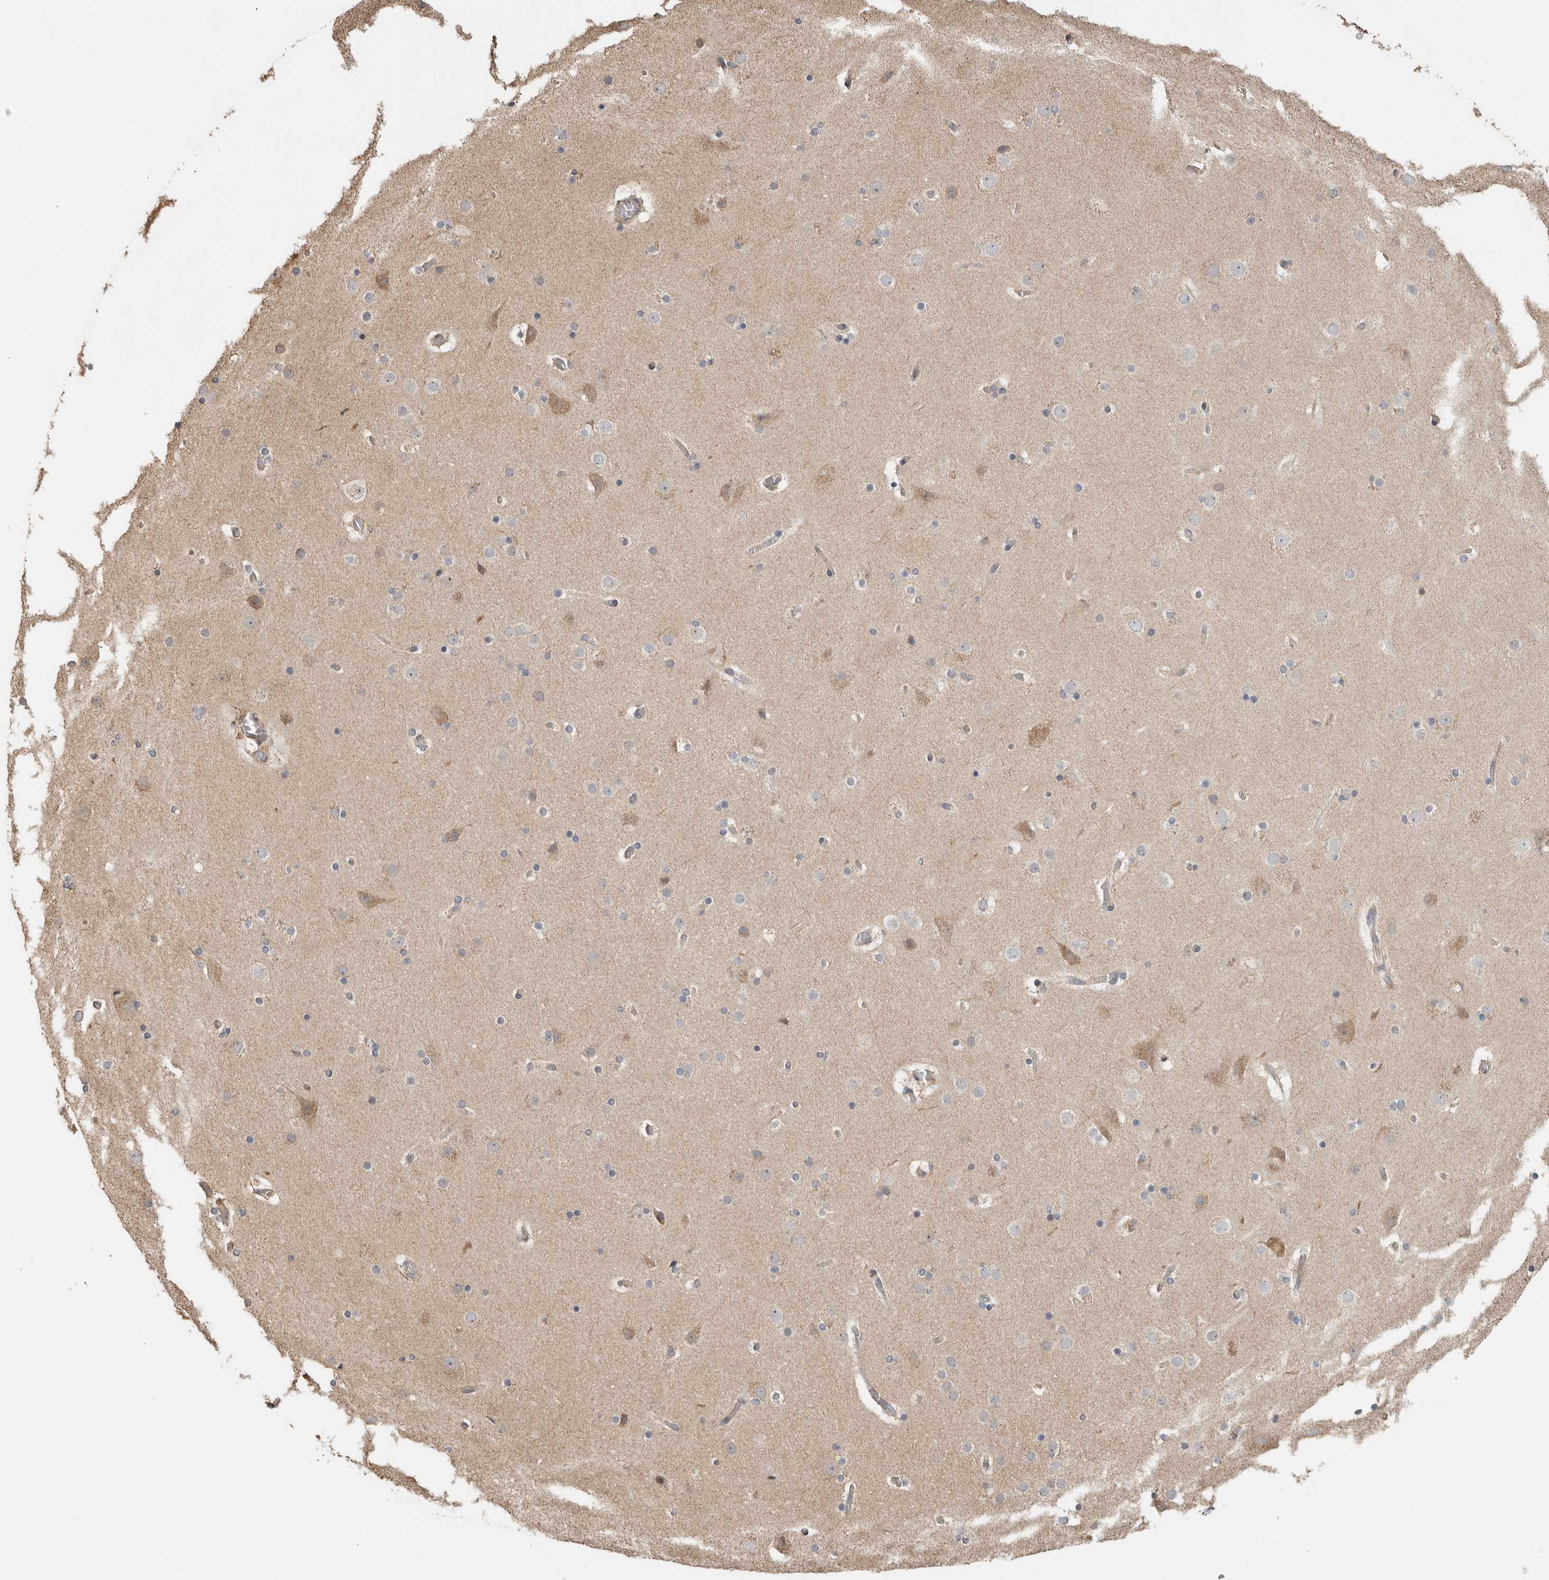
{"staining": {"intensity": "weak", "quantity": ">75%", "location": "cytoplasmic/membranous"}, "tissue": "cerebral cortex", "cell_type": "Endothelial cells", "image_type": "normal", "snomed": [{"axis": "morphology", "description": "Normal tissue, NOS"}, {"axis": "topography", "description": "Cerebral cortex"}], "caption": "Immunohistochemistry (IHC) photomicrograph of unremarkable cerebral cortex stained for a protein (brown), which reveals low levels of weak cytoplasmic/membranous expression in about >75% of endothelial cells.", "gene": "GINS4", "patient": {"sex": "male", "age": 57}}